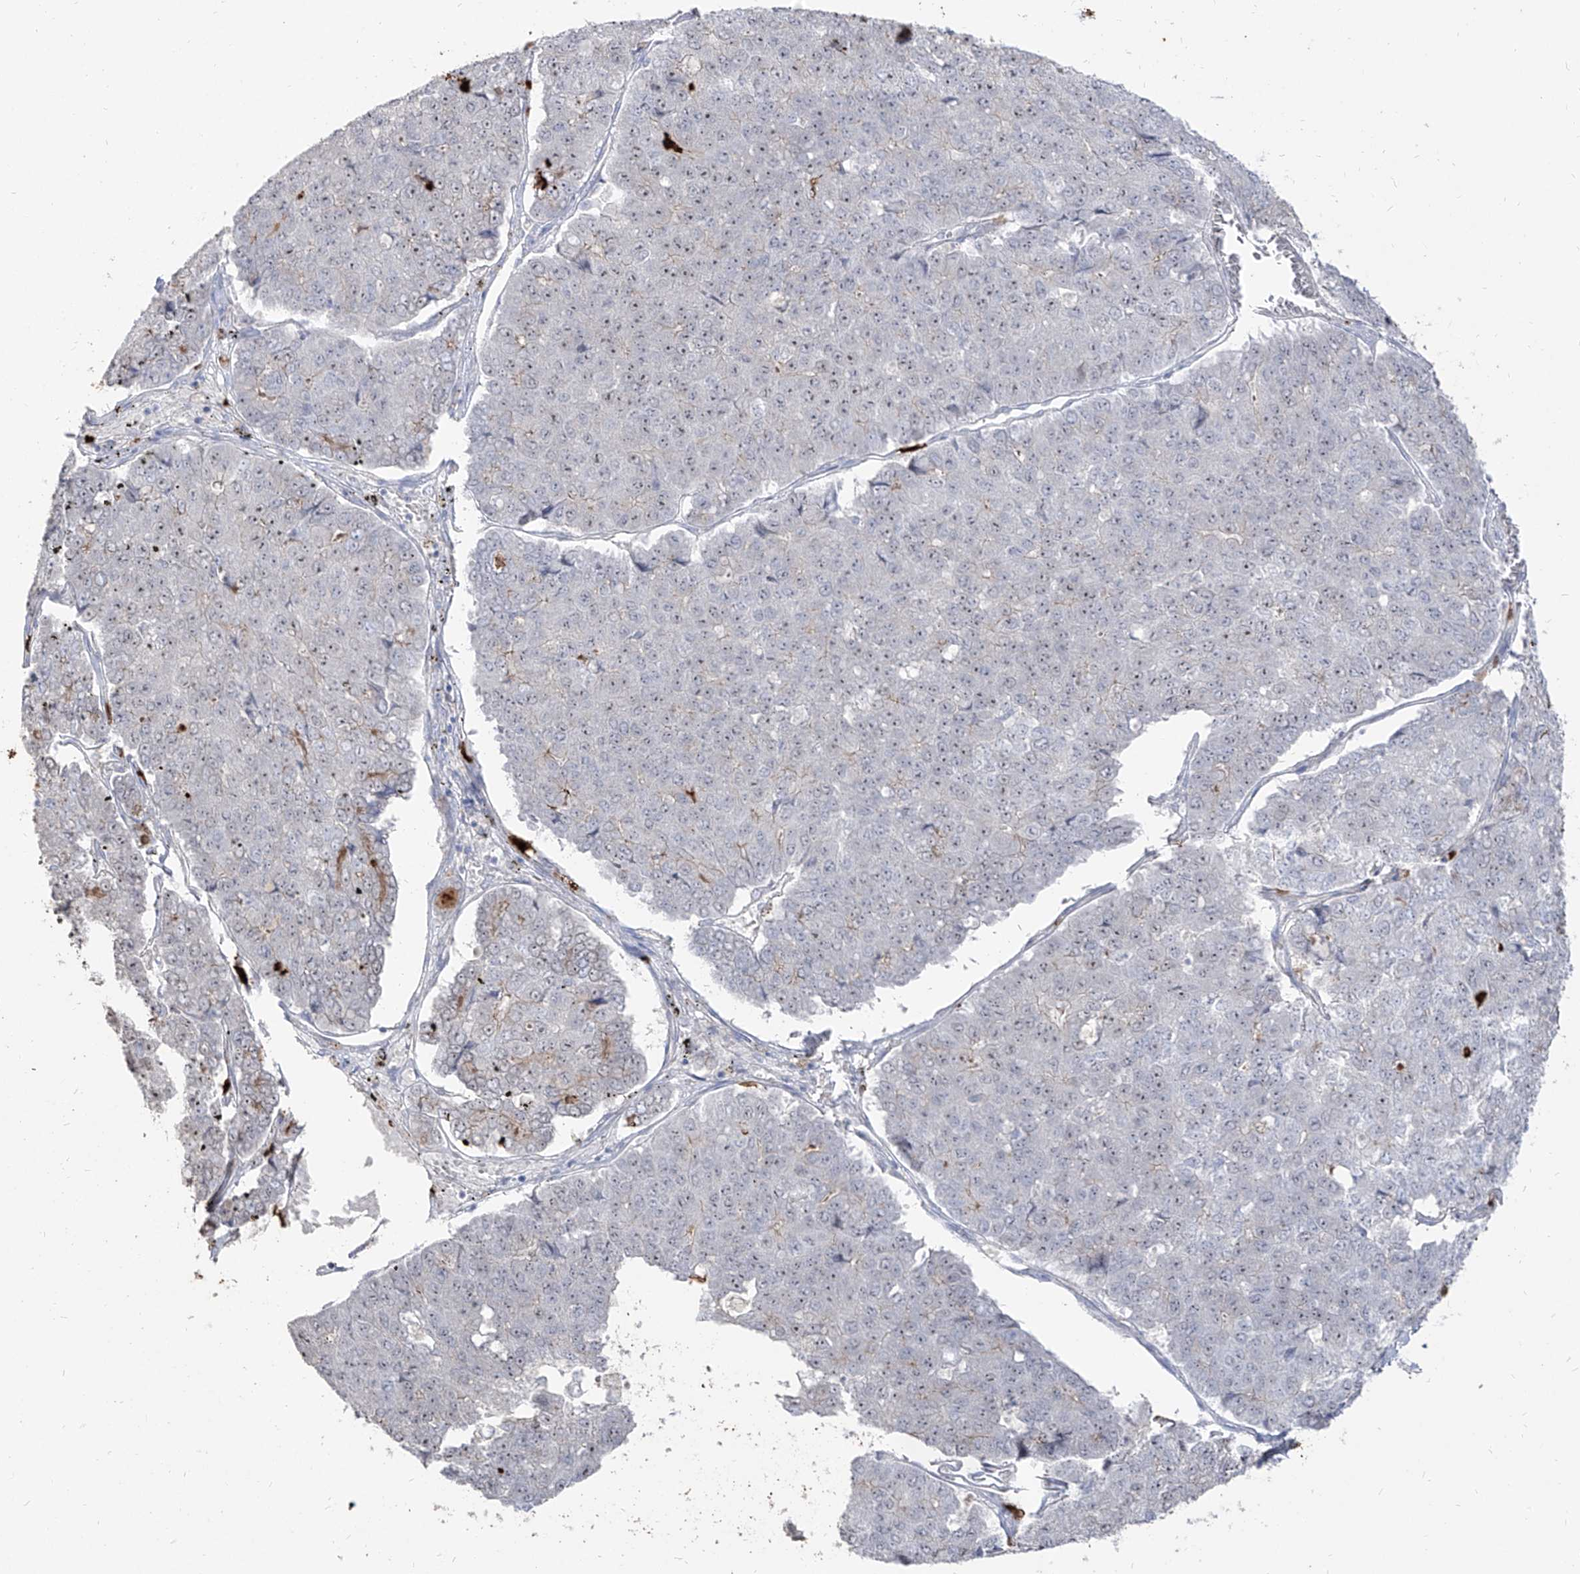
{"staining": {"intensity": "negative", "quantity": "none", "location": "none"}, "tissue": "pancreatic cancer", "cell_type": "Tumor cells", "image_type": "cancer", "snomed": [{"axis": "morphology", "description": "Adenocarcinoma, NOS"}, {"axis": "topography", "description": "Pancreas"}], "caption": "A high-resolution photomicrograph shows immunohistochemistry (IHC) staining of pancreatic adenocarcinoma, which demonstrates no significant staining in tumor cells.", "gene": "ZNF227", "patient": {"sex": "male", "age": 50}}